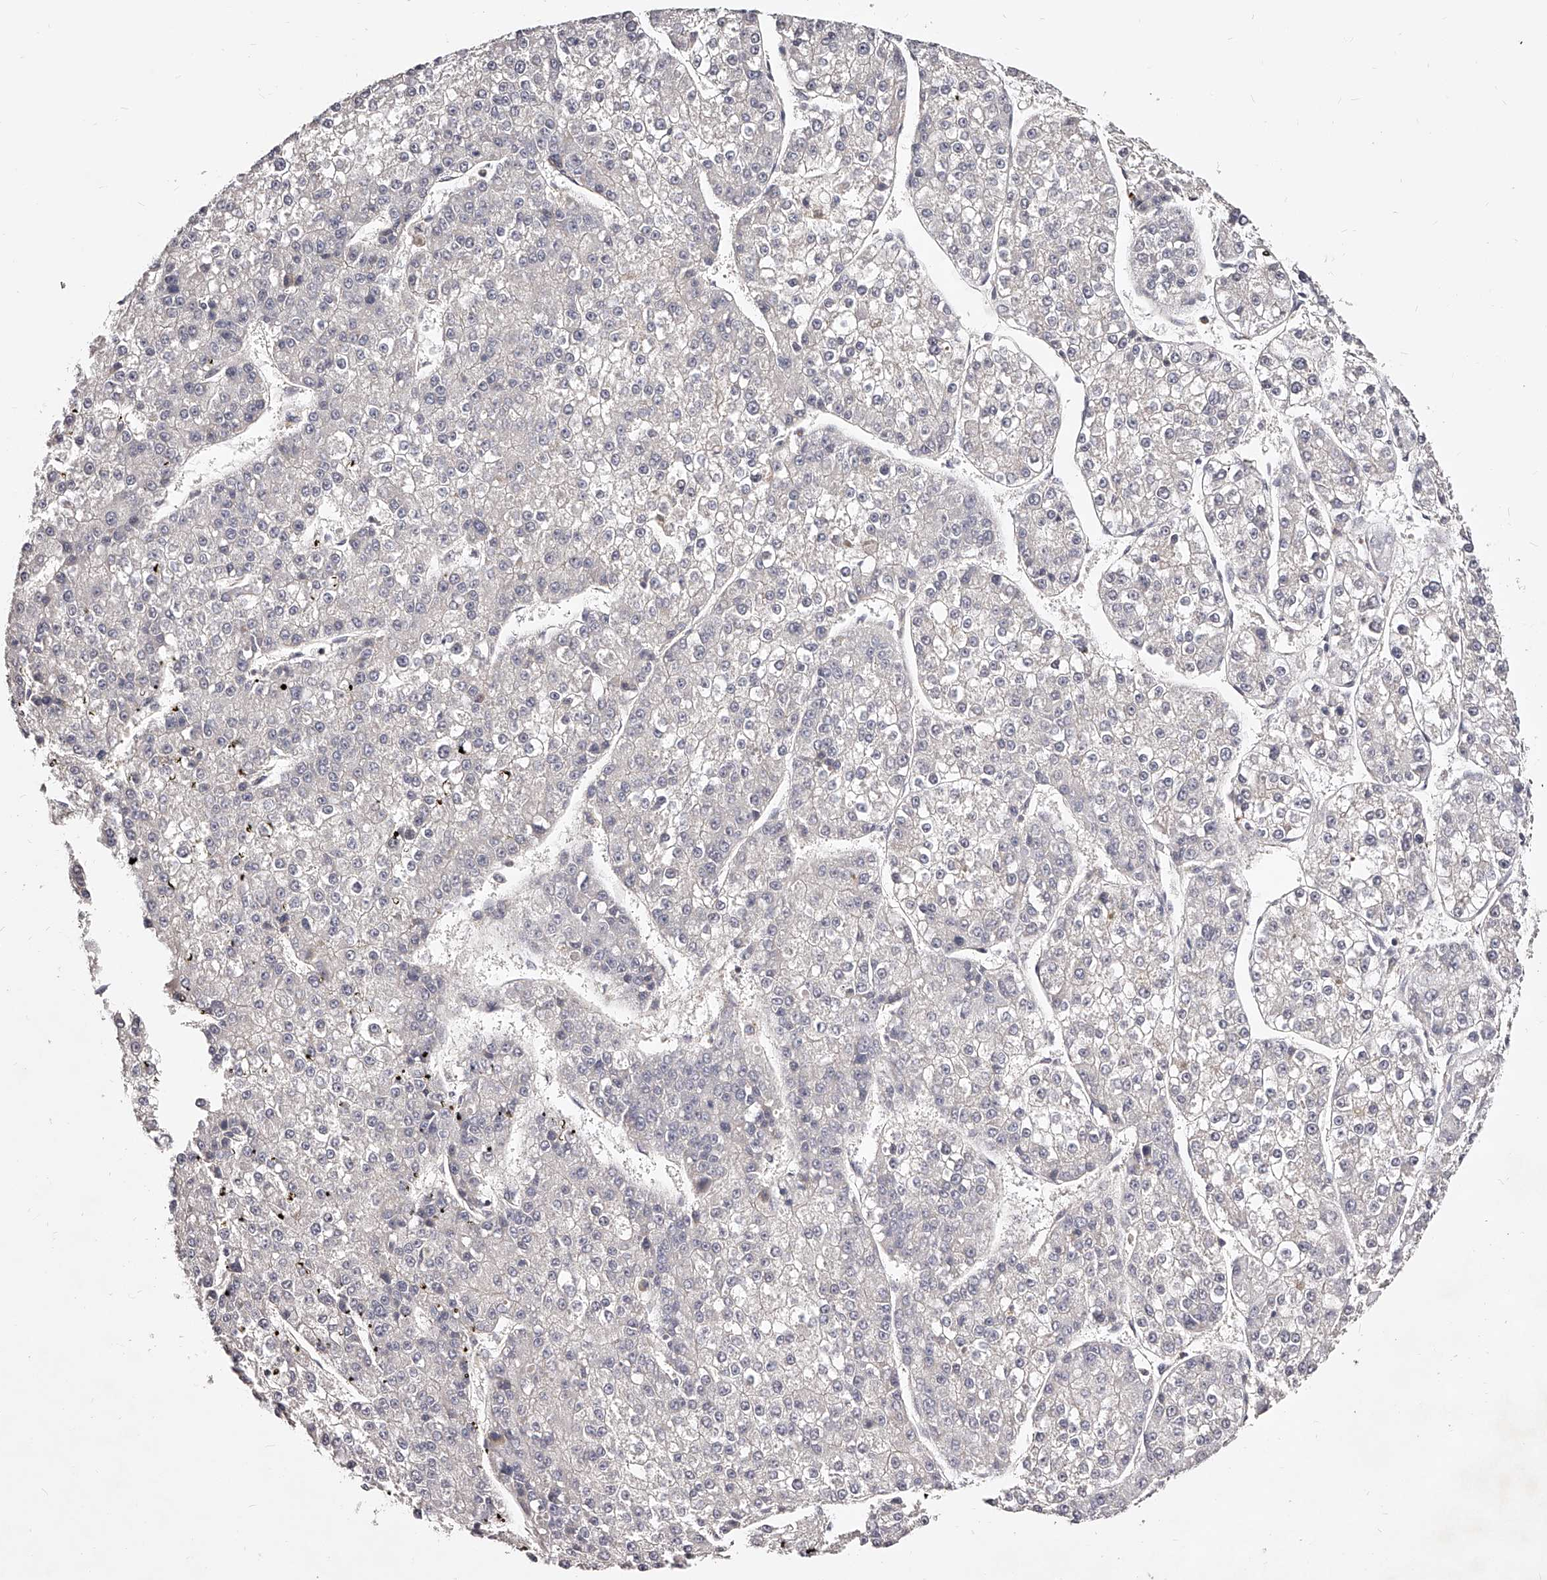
{"staining": {"intensity": "negative", "quantity": "none", "location": "none"}, "tissue": "liver cancer", "cell_type": "Tumor cells", "image_type": "cancer", "snomed": [{"axis": "morphology", "description": "Carcinoma, Hepatocellular, NOS"}, {"axis": "topography", "description": "Liver"}], "caption": "An image of liver cancer stained for a protein reveals no brown staining in tumor cells. (DAB immunohistochemistry, high magnification).", "gene": "PHACTR1", "patient": {"sex": "female", "age": 73}}